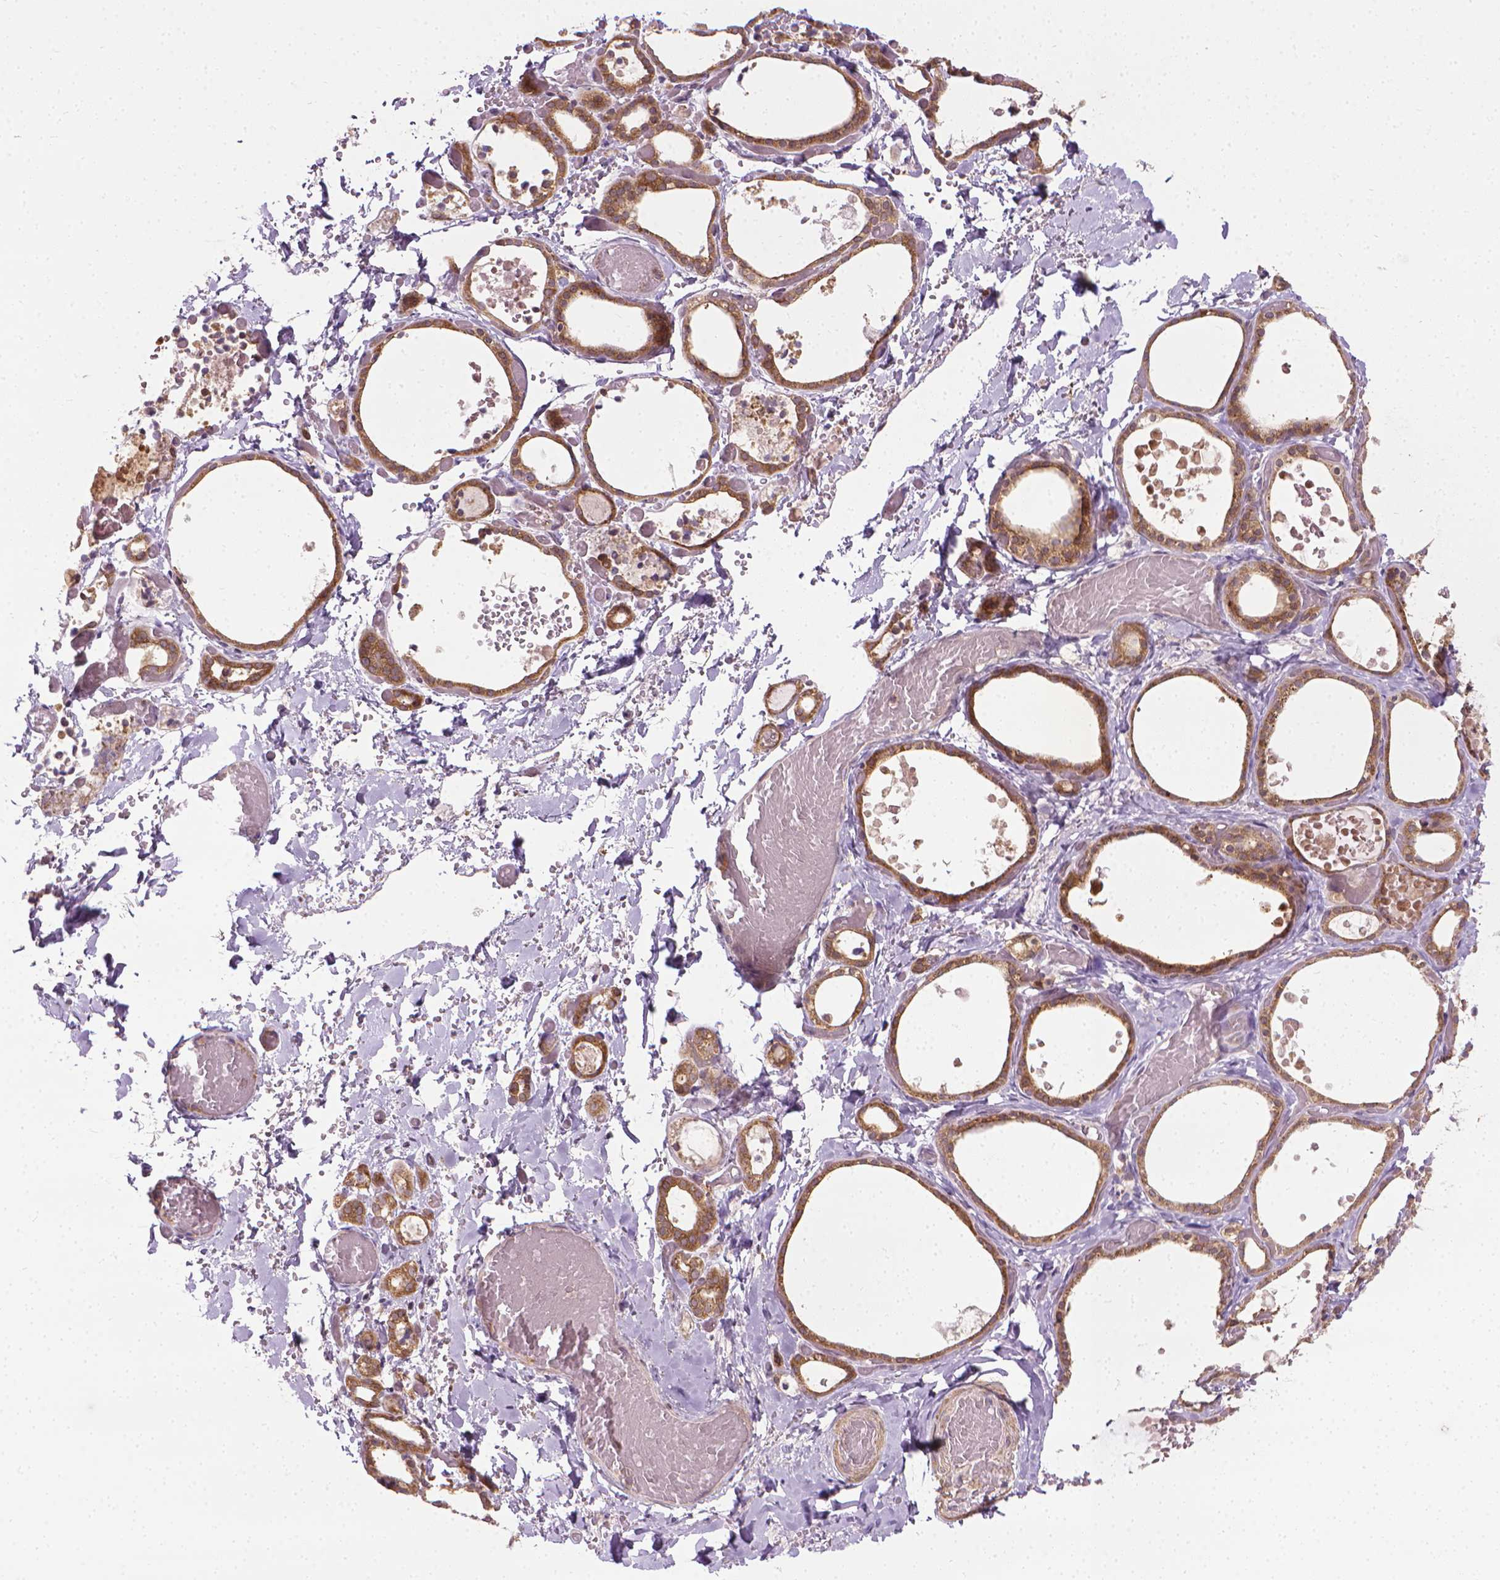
{"staining": {"intensity": "moderate", "quantity": ">75%", "location": "cytoplasmic/membranous"}, "tissue": "thyroid gland", "cell_type": "Glandular cells", "image_type": "normal", "snomed": [{"axis": "morphology", "description": "Normal tissue, NOS"}, {"axis": "topography", "description": "Thyroid gland"}], "caption": "DAB immunohistochemical staining of benign thyroid gland displays moderate cytoplasmic/membranous protein expression in about >75% of glandular cells.", "gene": "PRAG1", "patient": {"sex": "female", "age": 56}}